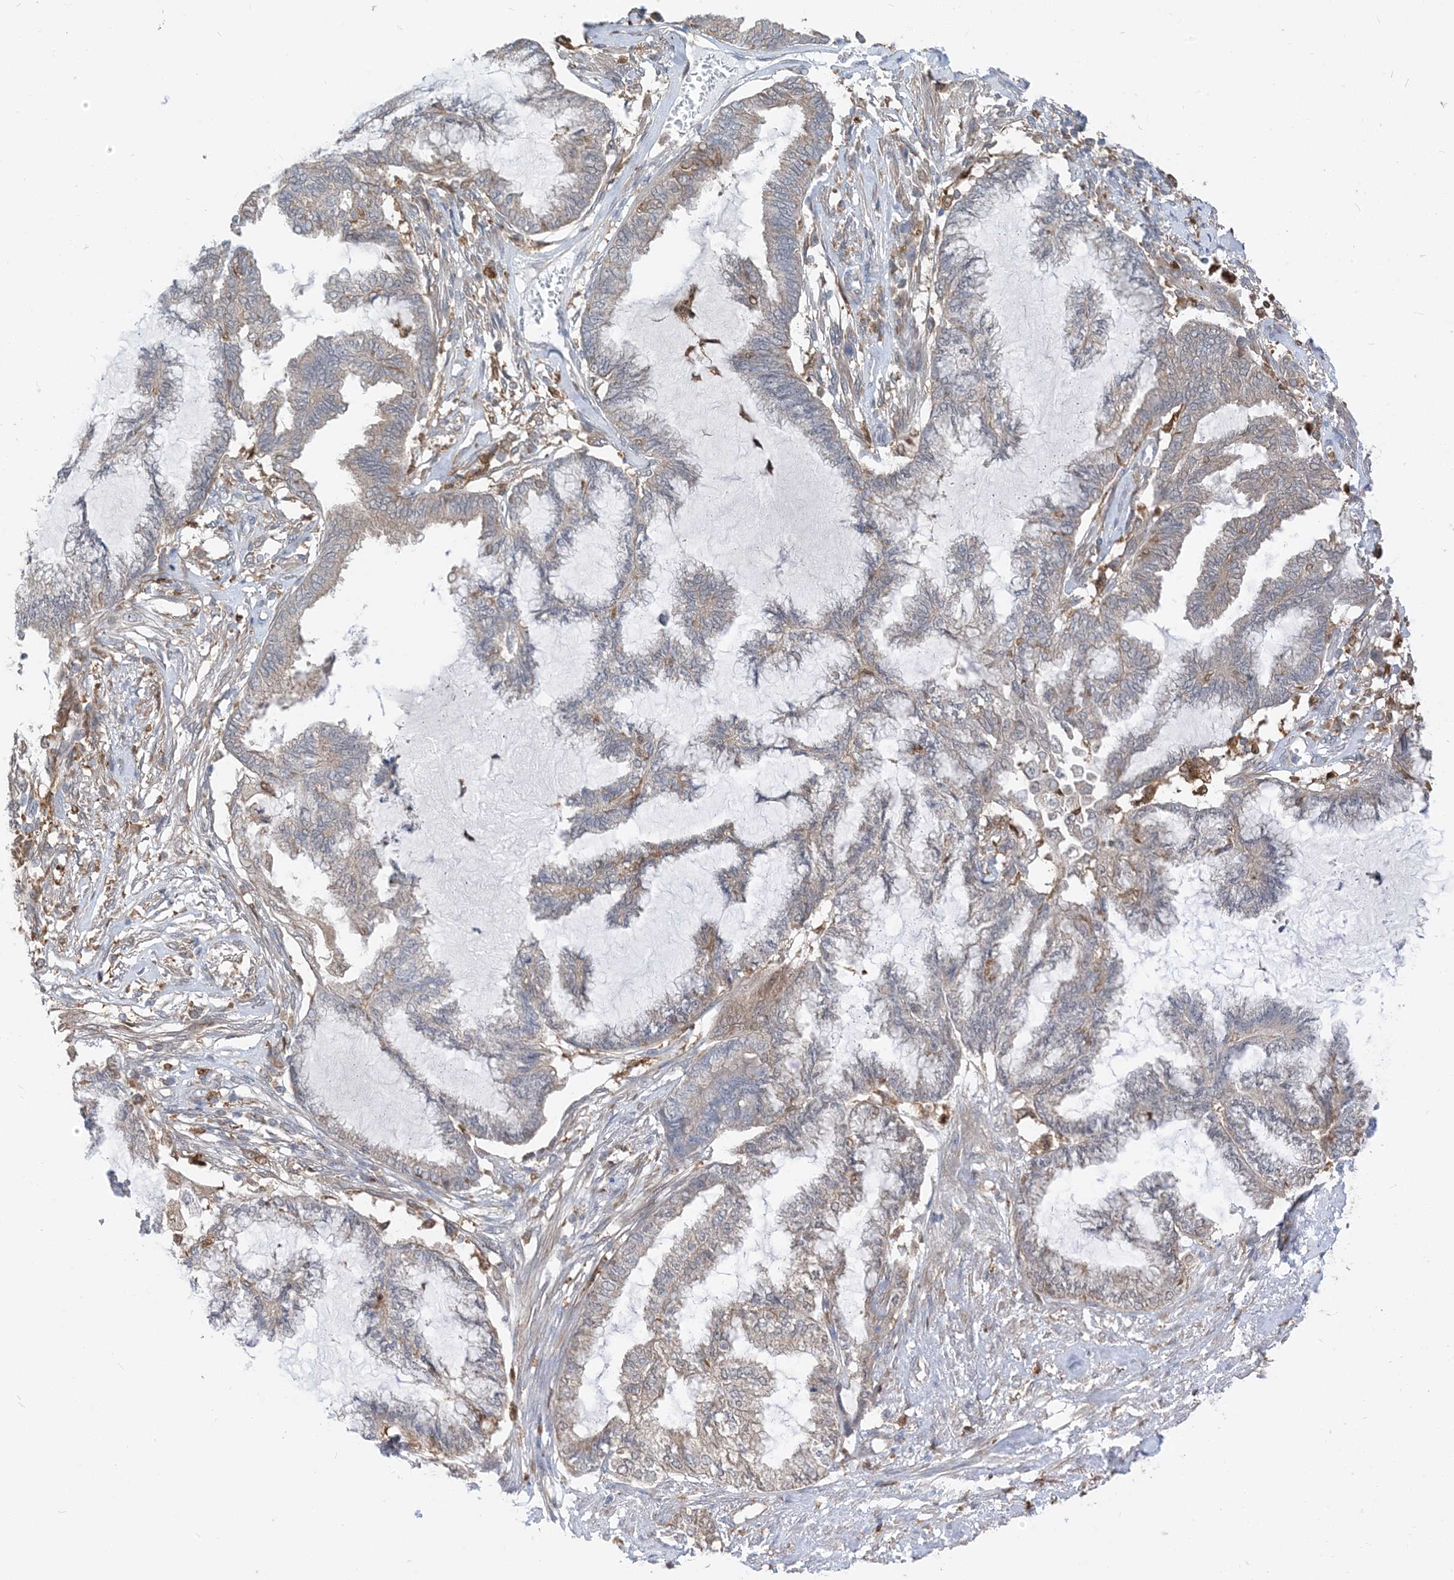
{"staining": {"intensity": "weak", "quantity": "25%-75%", "location": "cytoplasmic/membranous"}, "tissue": "endometrial cancer", "cell_type": "Tumor cells", "image_type": "cancer", "snomed": [{"axis": "morphology", "description": "Adenocarcinoma, NOS"}, {"axis": "topography", "description": "Endometrium"}], "caption": "DAB (3,3'-diaminobenzidine) immunohistochemical staining of human endometrial cancer reveals weak cytoplasmic/membranous protein expression in about 25%-75% of tumor cells. Nuclei are stained in blue.", "gene": "NAGK", "patient": {"sex": "female", "age": 86}}